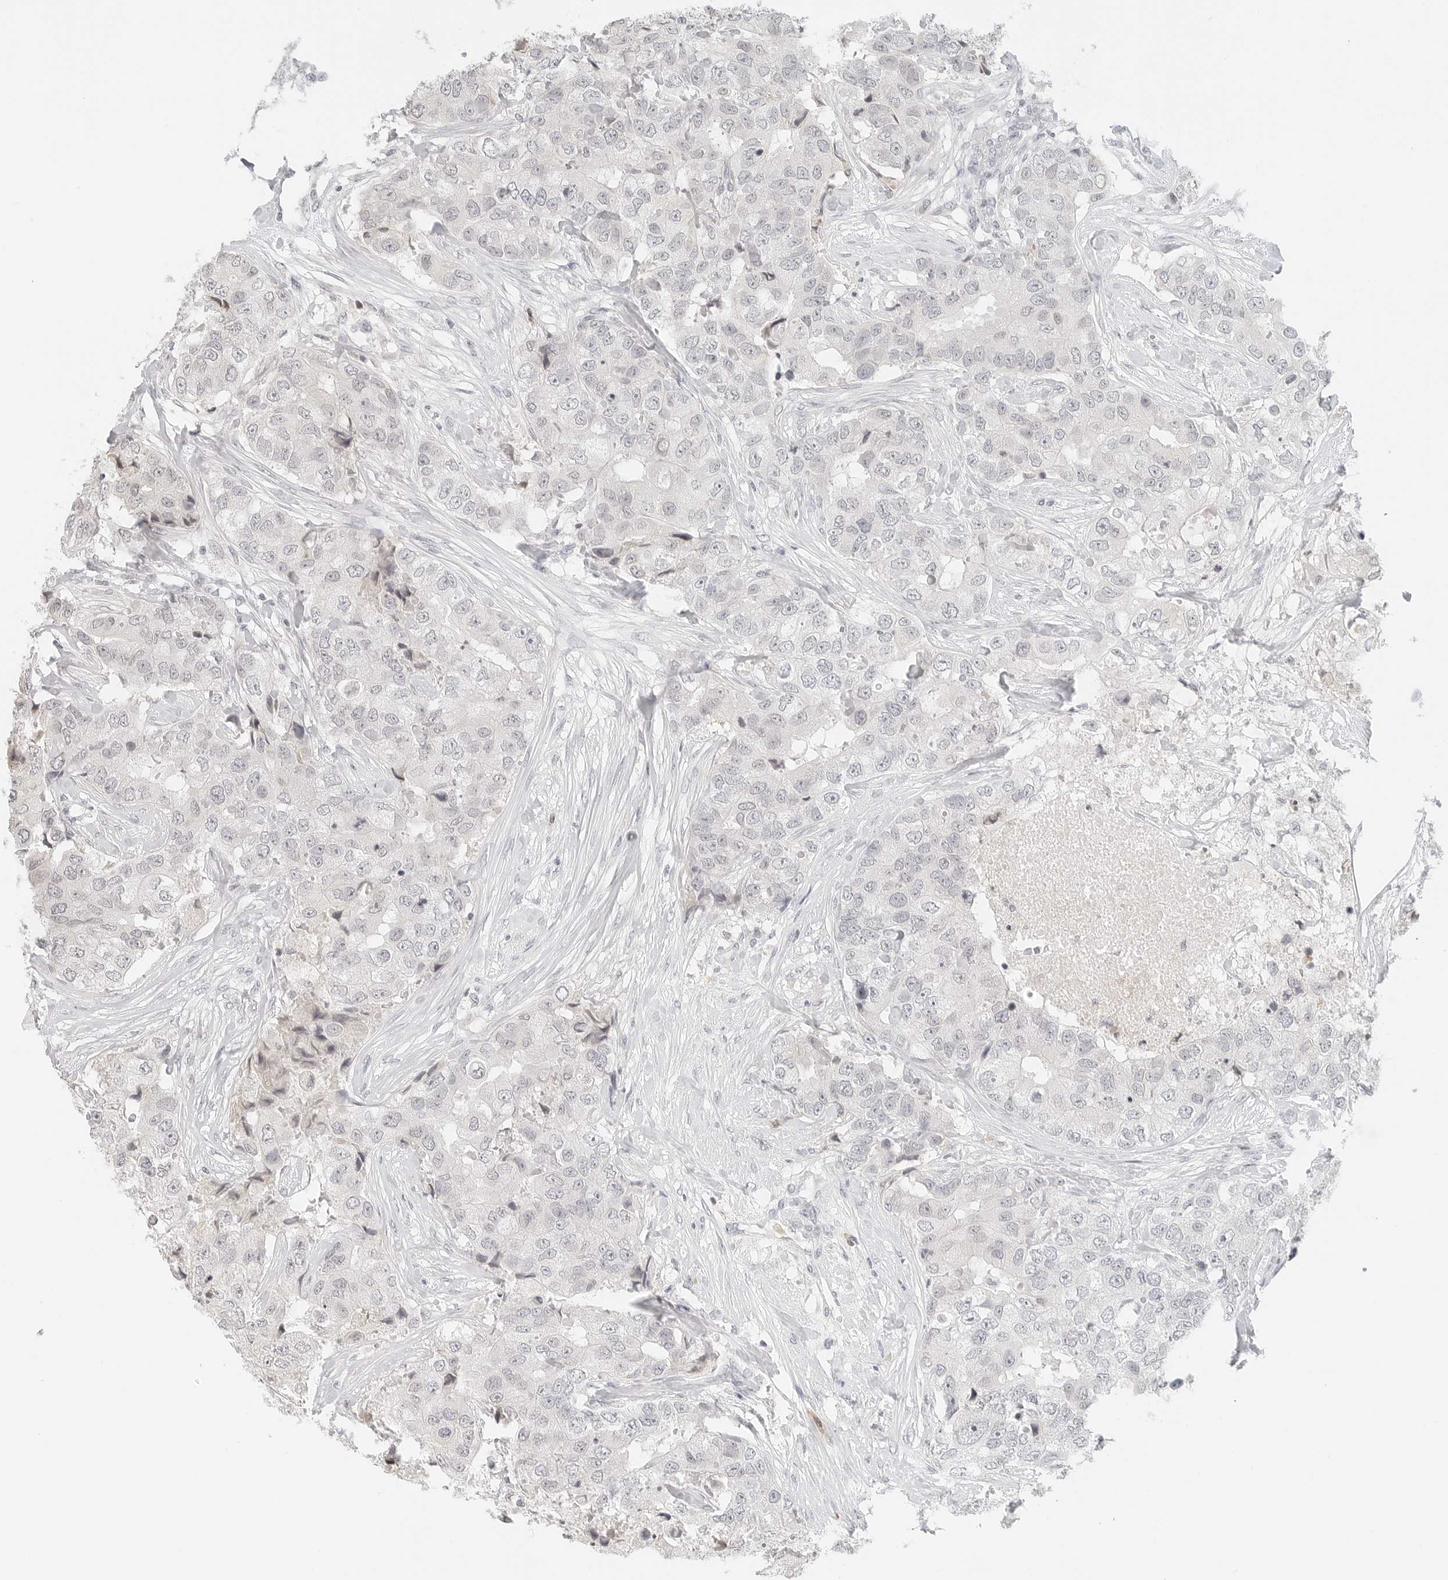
{"staining": {"intensity": "negative", "quantity": "none", "location": "none"}, "tissue": "breast cancer", "cell_type": "Tumor cells", "image_type": "cancer", "snomed": [{"axis": "morphology", "description": "Duct carcinoma"}, {"axis": "topography", "description": "Breast"}], "caption": "The immunohistochemistry photomicrograph has no significant positivity in tumor cells of breast intraductal carcinoma tissue. Nuclei are stained in blue.", "gene": "NEO1", "patient": {"sex": "female", "age": 62}}